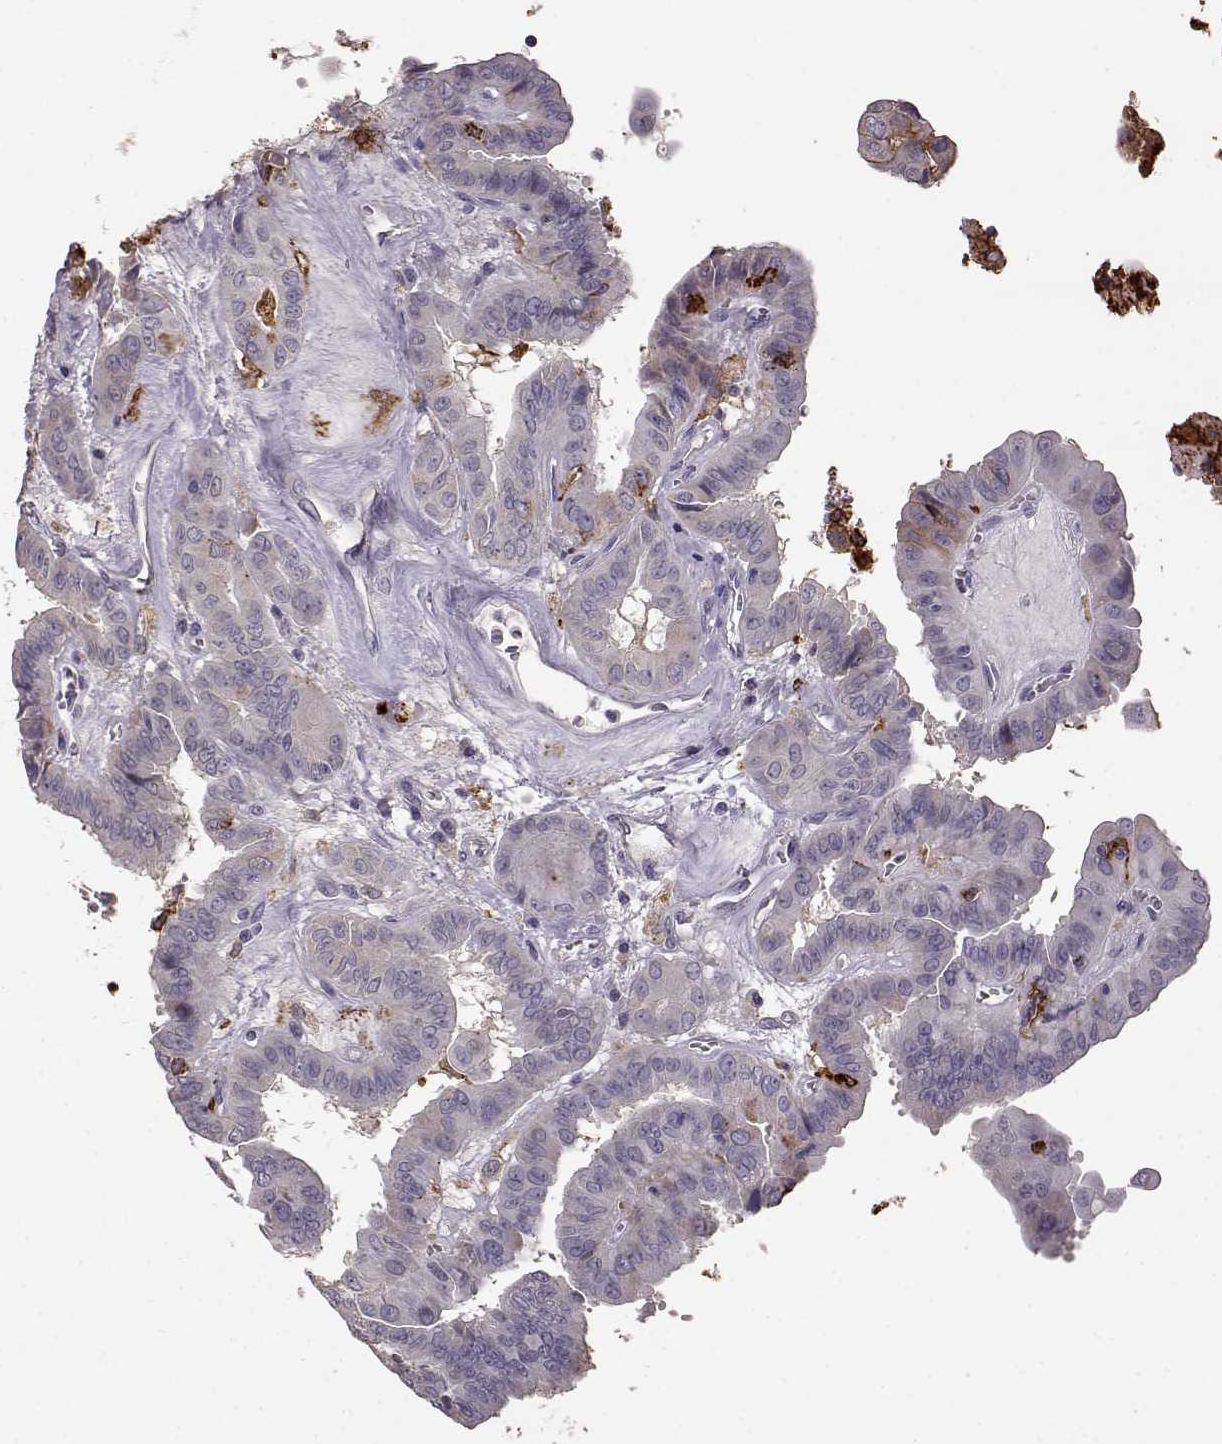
{"staining": {"intensity": "negative", "quantity": "none", "location": "none"}, "tissue": "thyroid cancer", "cell_type": "Tumor cells", "image_type": "cancer", "snomed": [{"axis": "morphology", "description": "Papillary adenocarcinoma, NOS"}, {"axis": "topography", "description": "Thyroid gland"}], "caption": "Human thyroid papillary adenocarcinoma stained for a protein using IHC exhibits no expression in tumor cells.", "gene": "CCNF", "patient": {"sex": "female", "age": 37}}